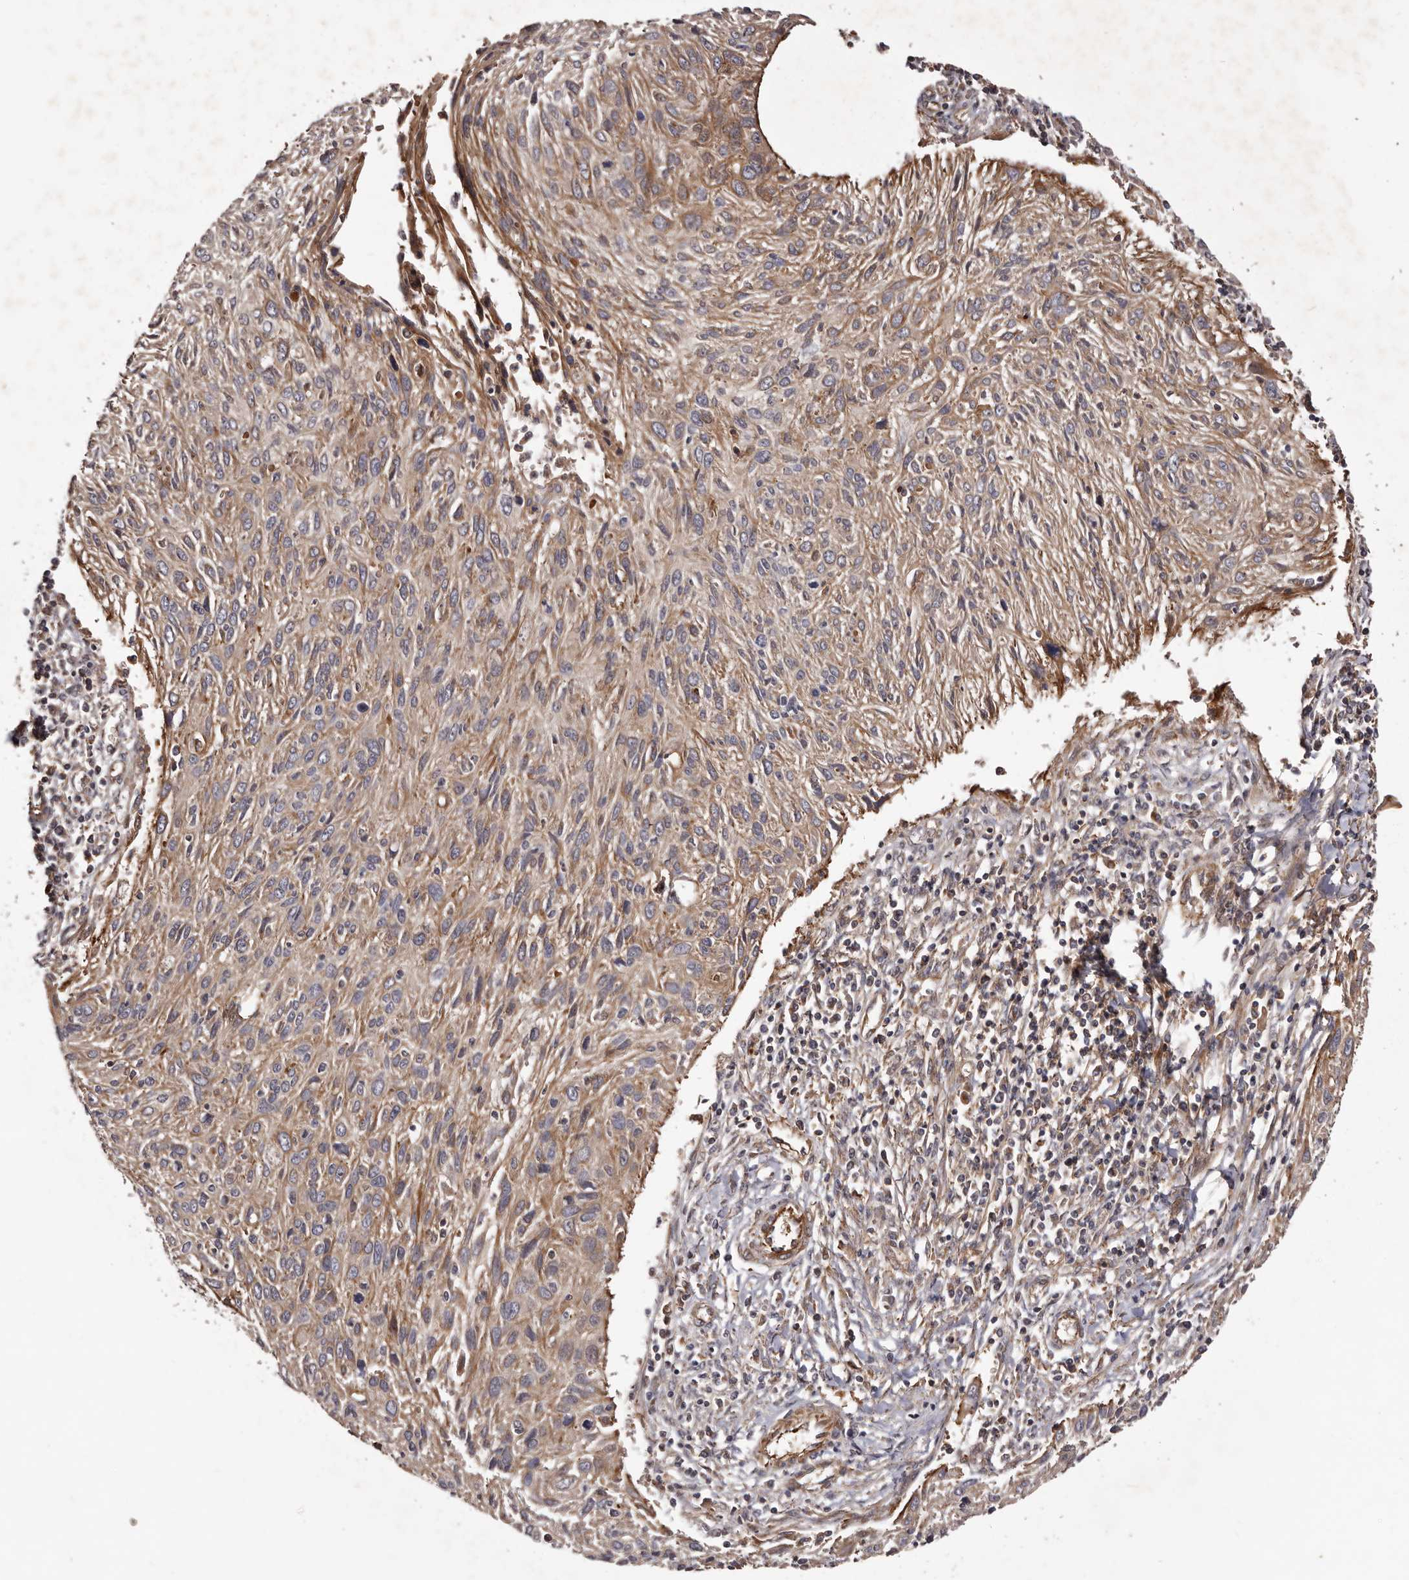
{"staining": {"intensity": "moderate", "quantity": ">75%", "location": "cytoplasmic/membranous"}, "tissue": "cervical cancer", "cell_type": "Tumor cells", "image_type": "cancer", "snomed": [{"axis": "morphology", "description": "Squamous cell carcinoma, NOS"}, {"axis": "topography", "description": "Cervix"}], "caption": "This micrograph displays IHC staining of cervical cancer (squamous cell carcinoma), with medium moderate cytoplasmic/membranous staining in about >75% of tumor cells.", "gene": "GTPBP1", "patient": {"sex": "female", "age": 51}}